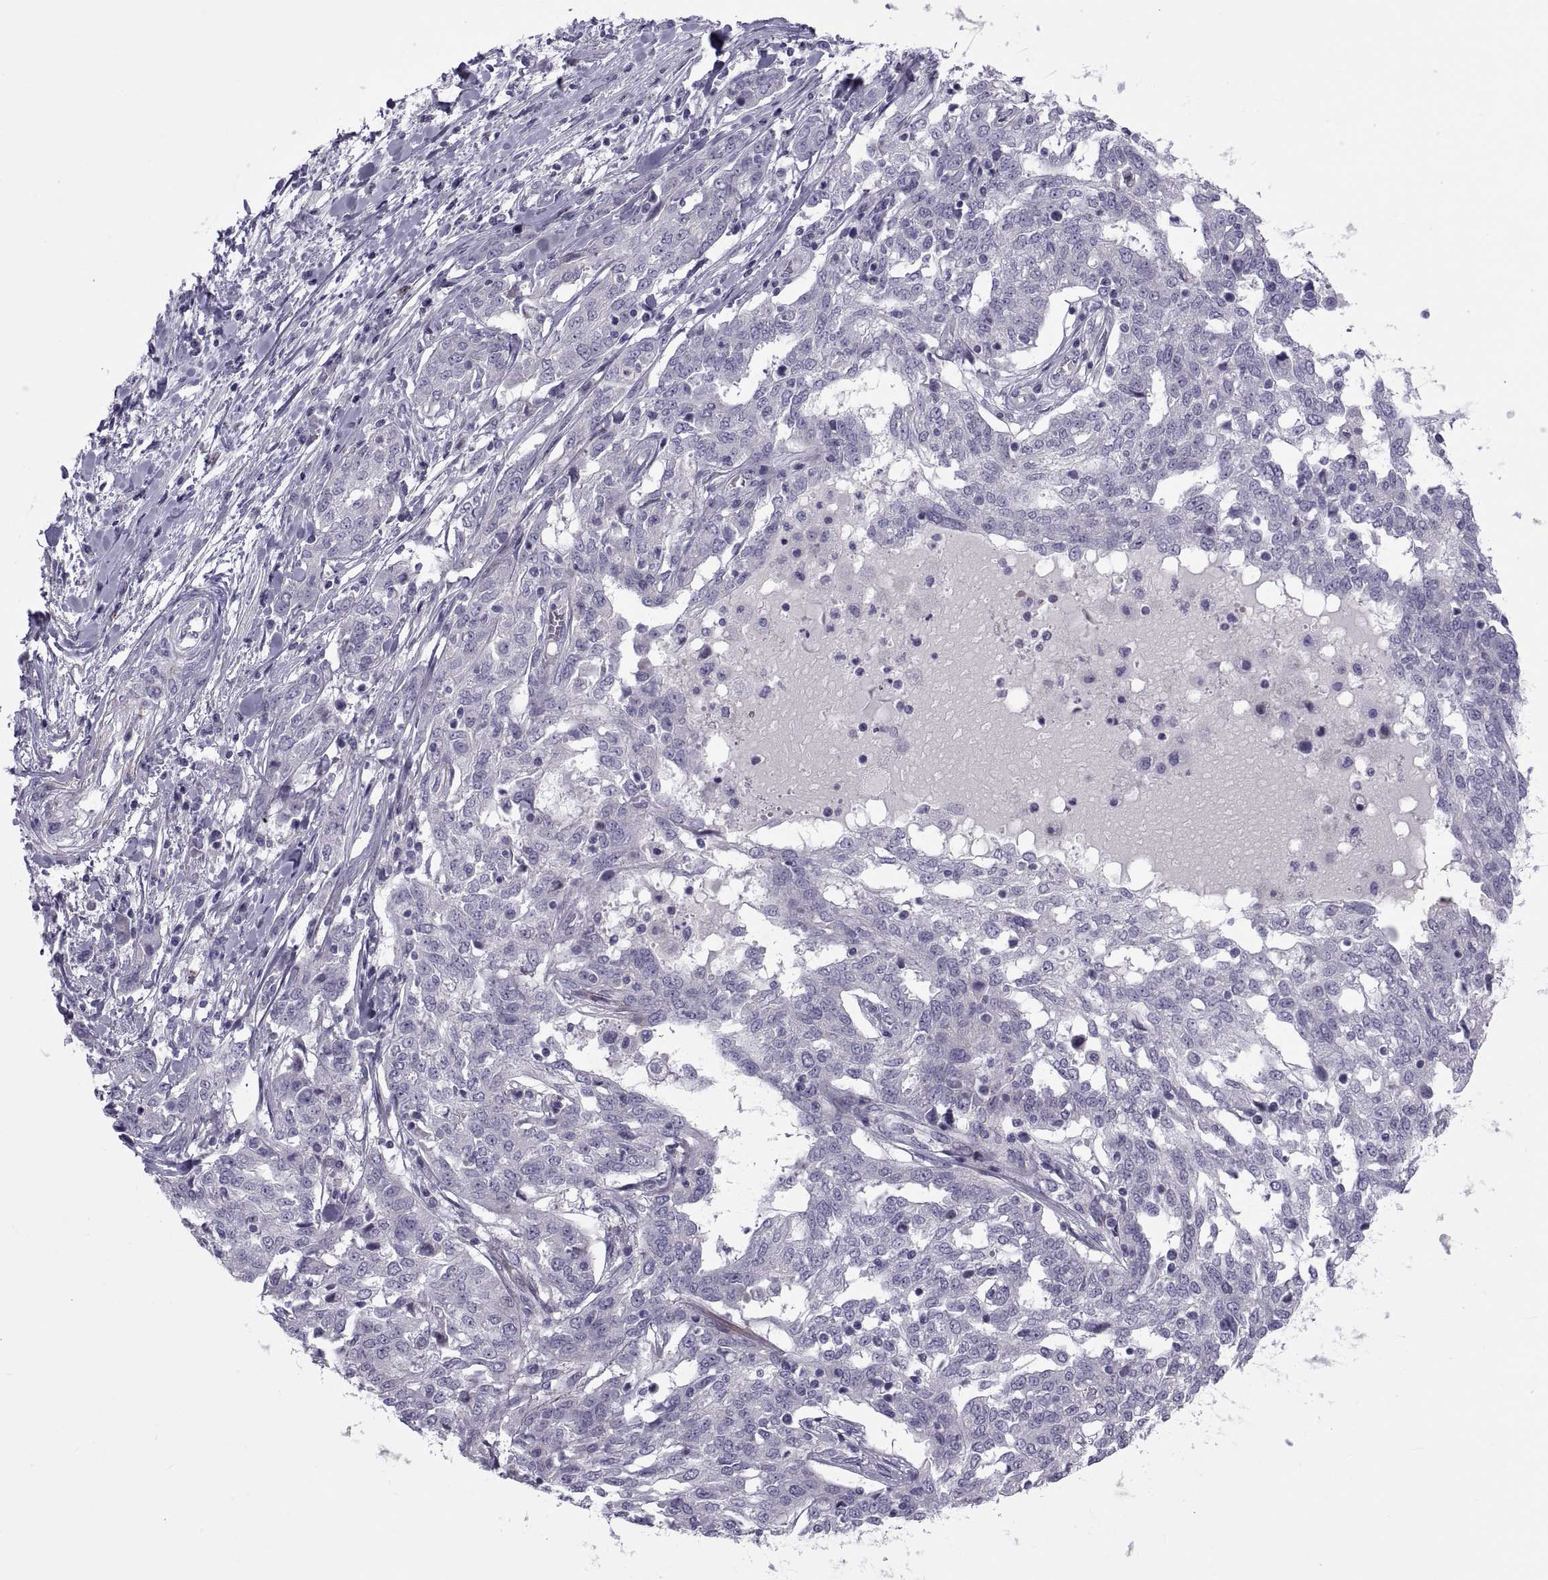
{"staining": {"intensity": "negative", "quantity": "none", "location": "none"}, "tissue": "ovarian cancer", "cell_type": "Tumor cells", "image_type": "cancer", "snomed": [{"axis": "morphology", "description": "Cystadenocarcinoma, serous, NOS"}, {"axis": "topography", "description": "Ovary"}], "caption": "Human ovarian serous cystadenocarcinoma stained for a protein using immunohistochemistry demonstrates no staining in tumor cells.", "gene": "TMEM158", "patient": {"sex": "female", "age": 67}}